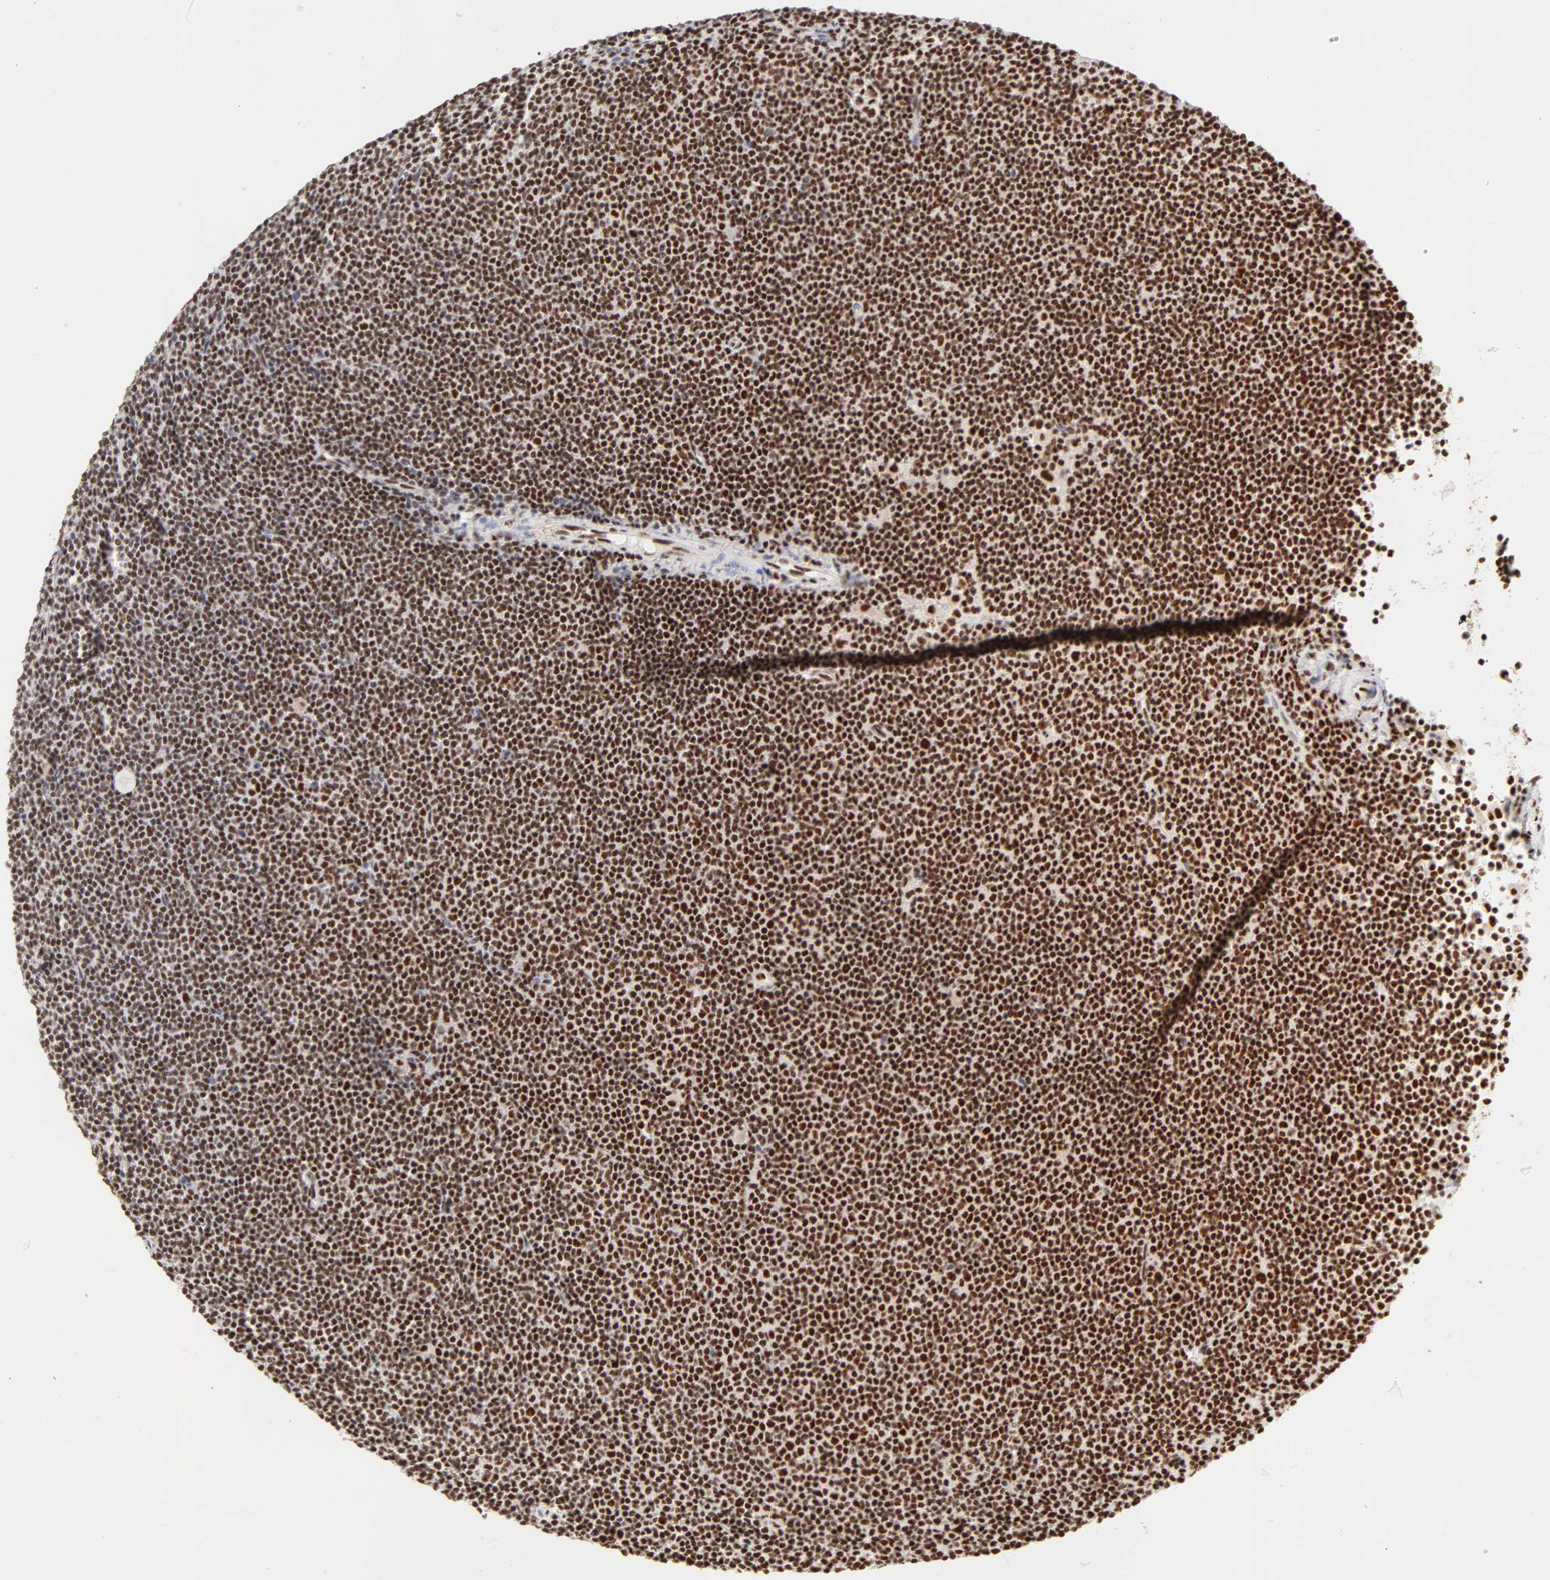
{"staining": {"intensity": "moderate", "quantity": ">75%", "location": "nuclear"}, "tissue": "lymphoma", "cell_type": "Tumor cells", "image_type": "cancer", "snomed": [{"axis": "morphology", "description": "Malignant lymphoma, non-Hodgkin's type, Low grade"}, {"axis": "topography", "description": "Lymph node"}], "caption": "A brown stain labels moderate nuclear positivity of a protein in low-grade malignant lymphoma, non-Hodgkin's type tumor cells.", "gene": "RBM39", "patient": {"sex": "female", "age": 69}}